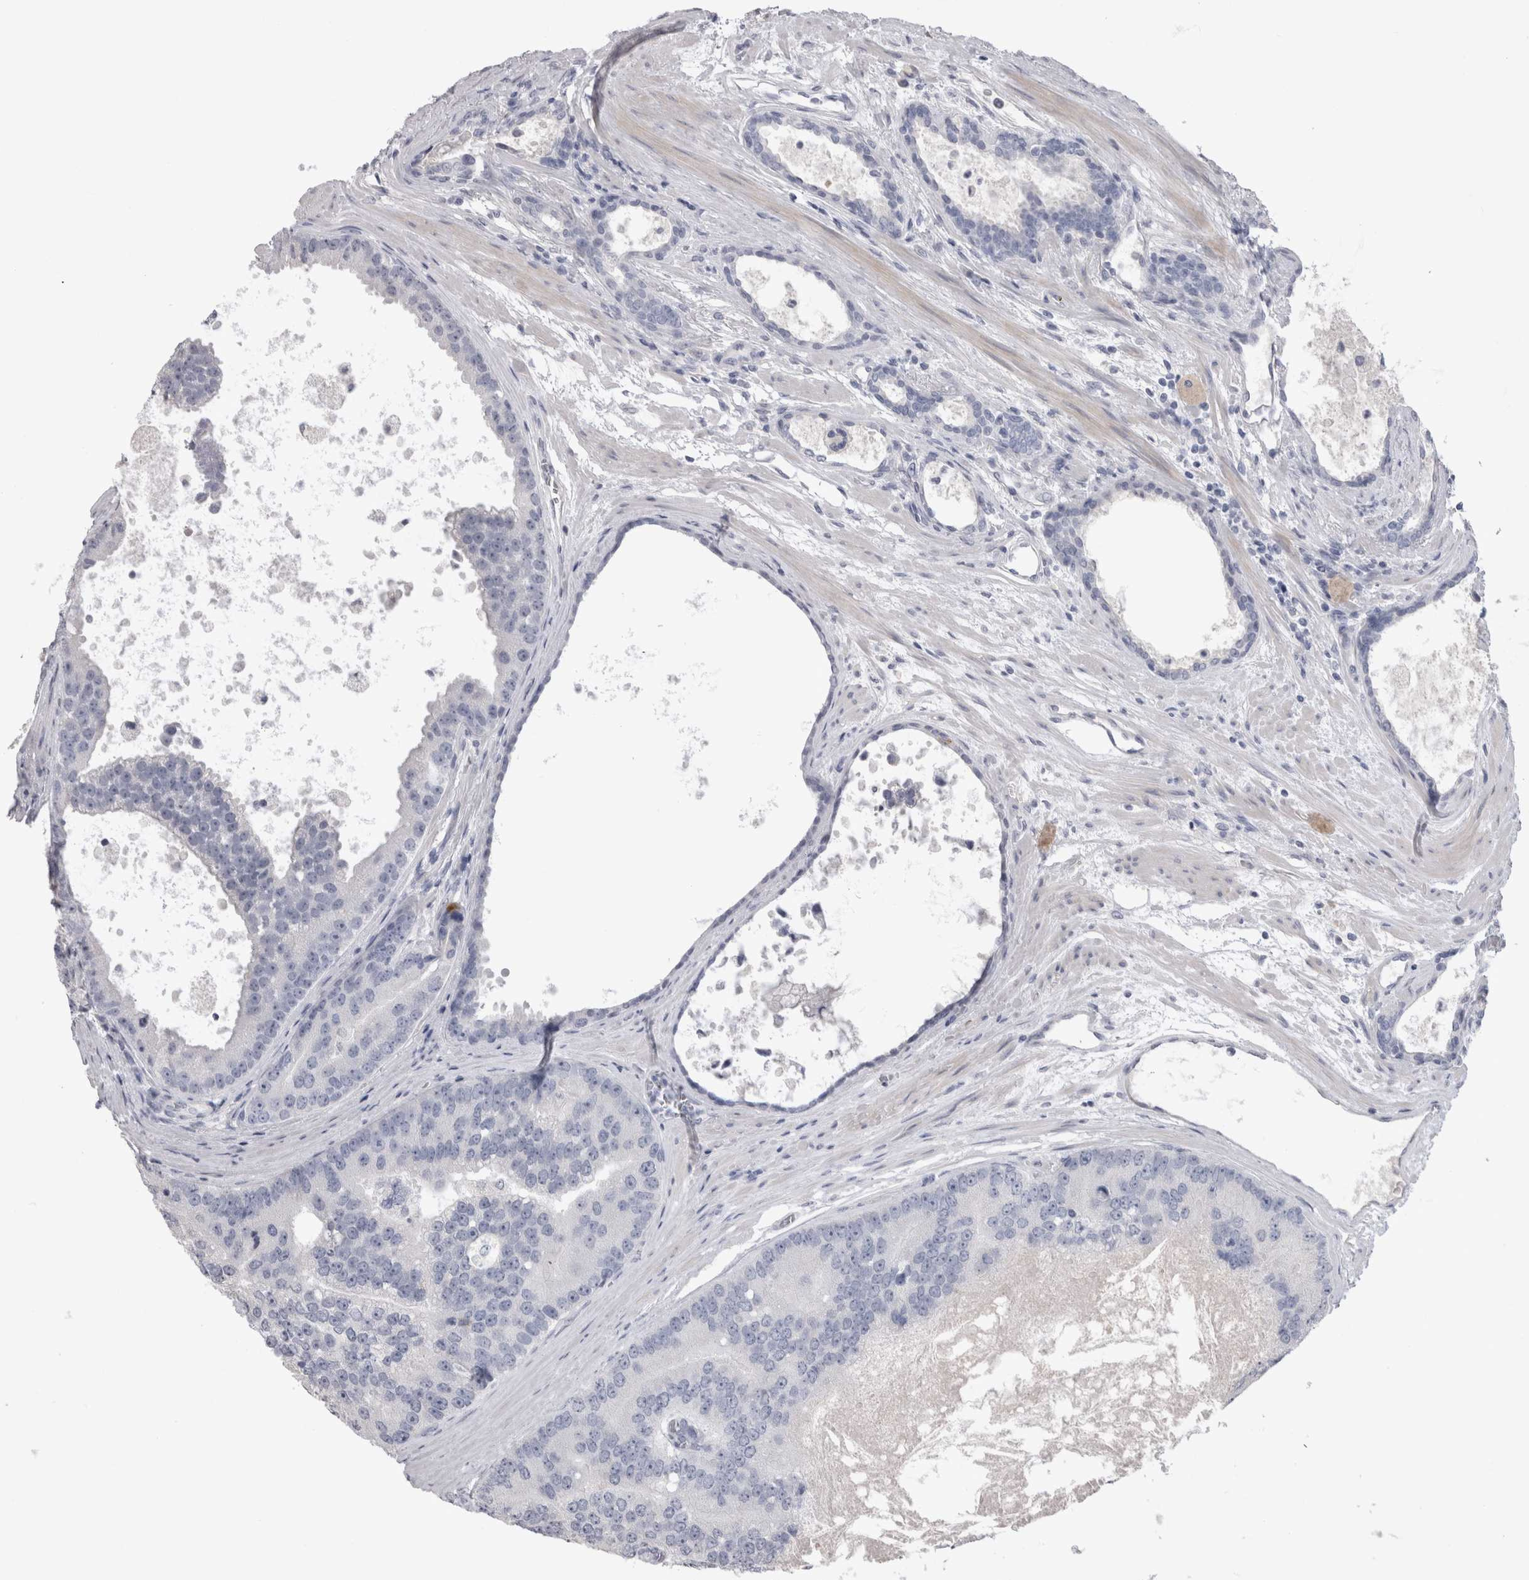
{"staining": {"intensity": "negative", "quantity": "none", "location": "none"}, "tissue": "prostate cancer", "cell_type": "Tumor cells", "image_type": "cancer", "snomed": [{"axis": "morphology", "description": "Adenocarcinoma, High grade"}, {"axis": "topography", "description": "Prostate"}], "caption": "This is an immunohistochemistry (IHC) micrograph of human prostate cancer (high-grade adenocarcinoma). There is no positivity in tumor cells.", "gene": "ADAM2", "patient": {"sex": "male", "age": 70}}